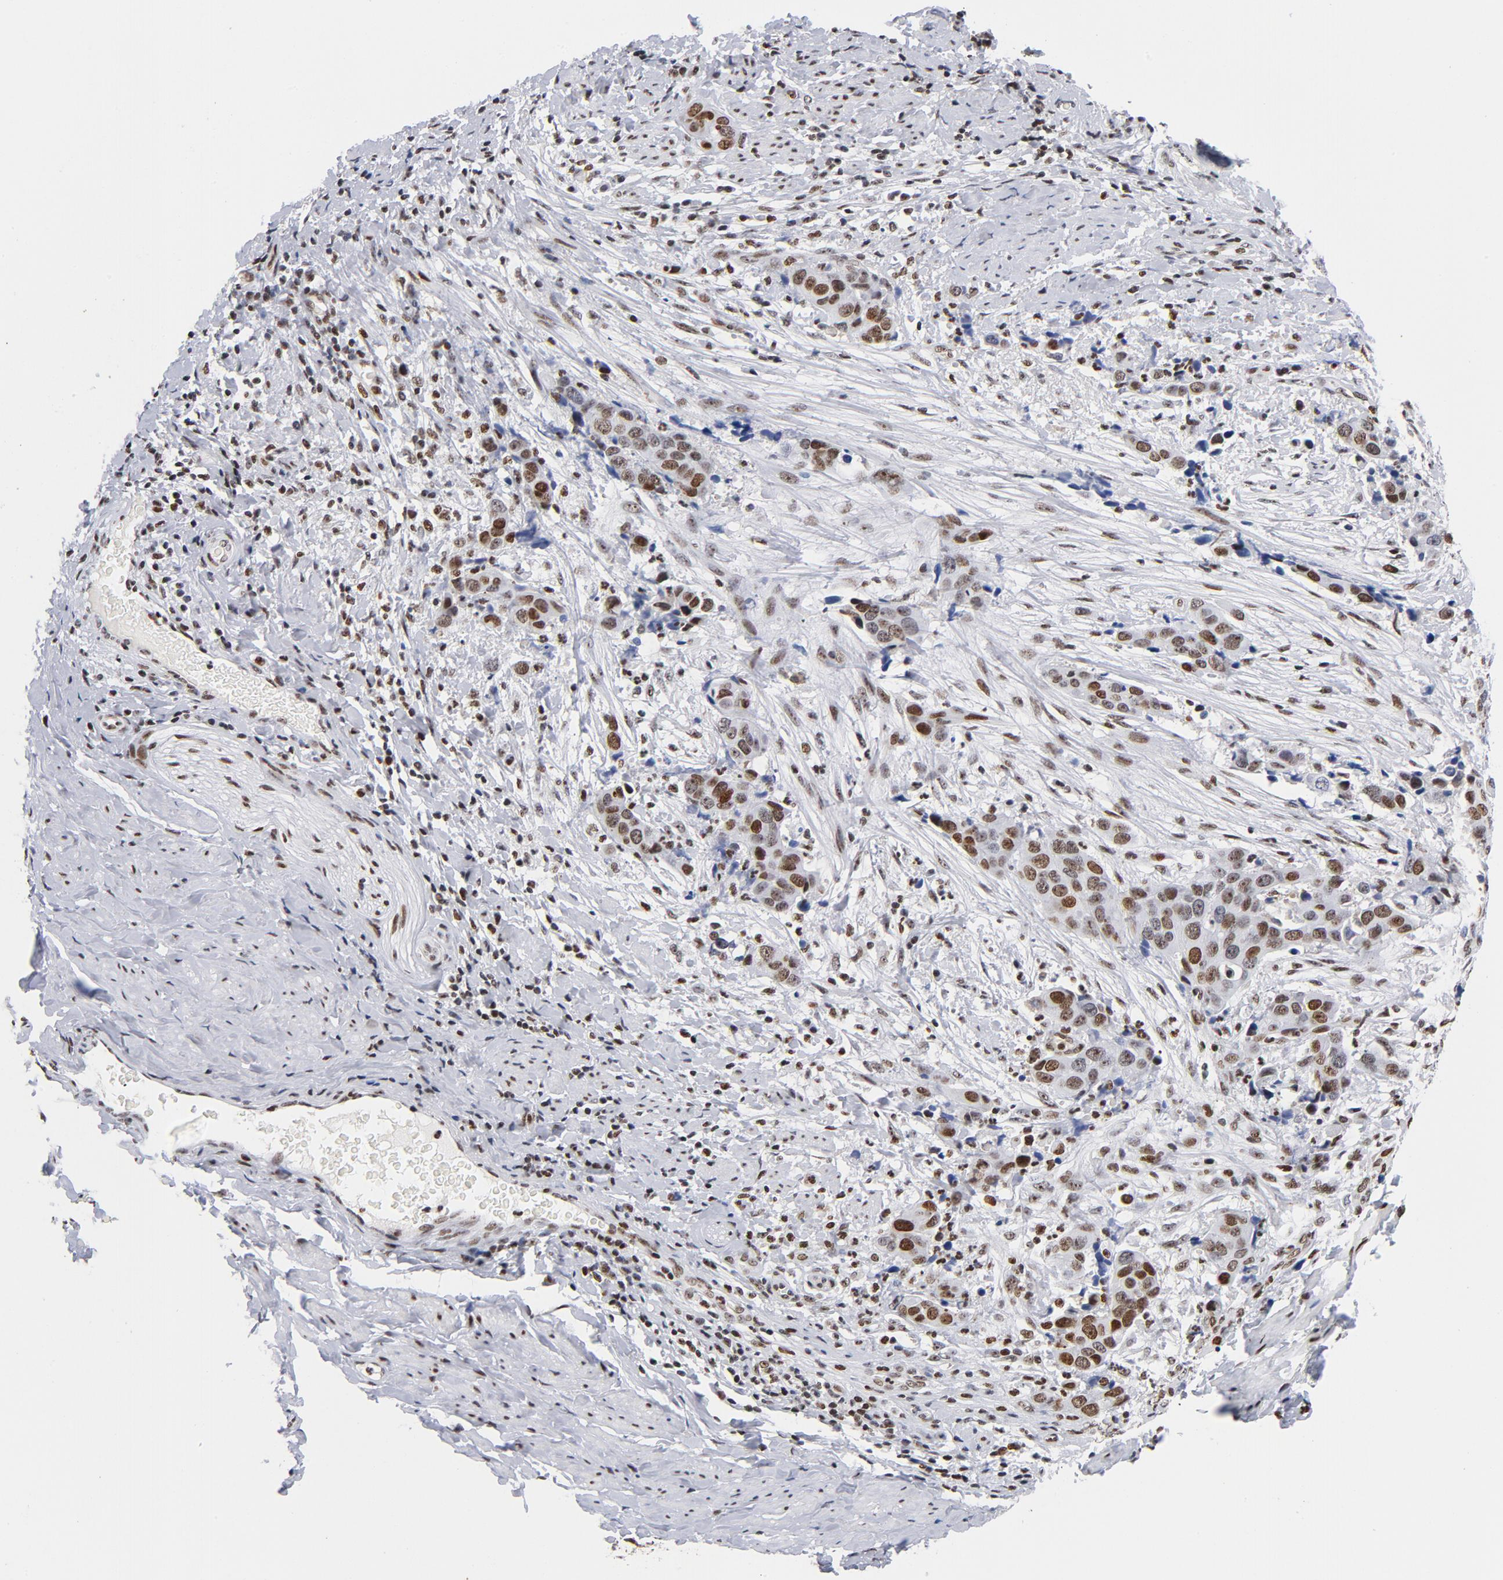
{"staining": {"intensity": "moderate", "quantity": ">75%", "location": "nuclear"}, "tissue": "cervical cancer", "cell_type": "Tumor cells", "image_type": "cancer", "snomed": [{"axis": "morphology", "description": "Squamous cell carcinoma, NOS"}, {"axis": "topography", "description": "Cervix"}], "caption": "DAB immunohistochemical staining of human cervical cancer (squamous cell carcinoma) shows moderate nuclear protein expression in about >75% of tumor cells. (DAB IHC, brown staining for protein, blue staining for nuclei).", "gene": "TOP2B", "patient": {"sex": "female", "age": 54}}